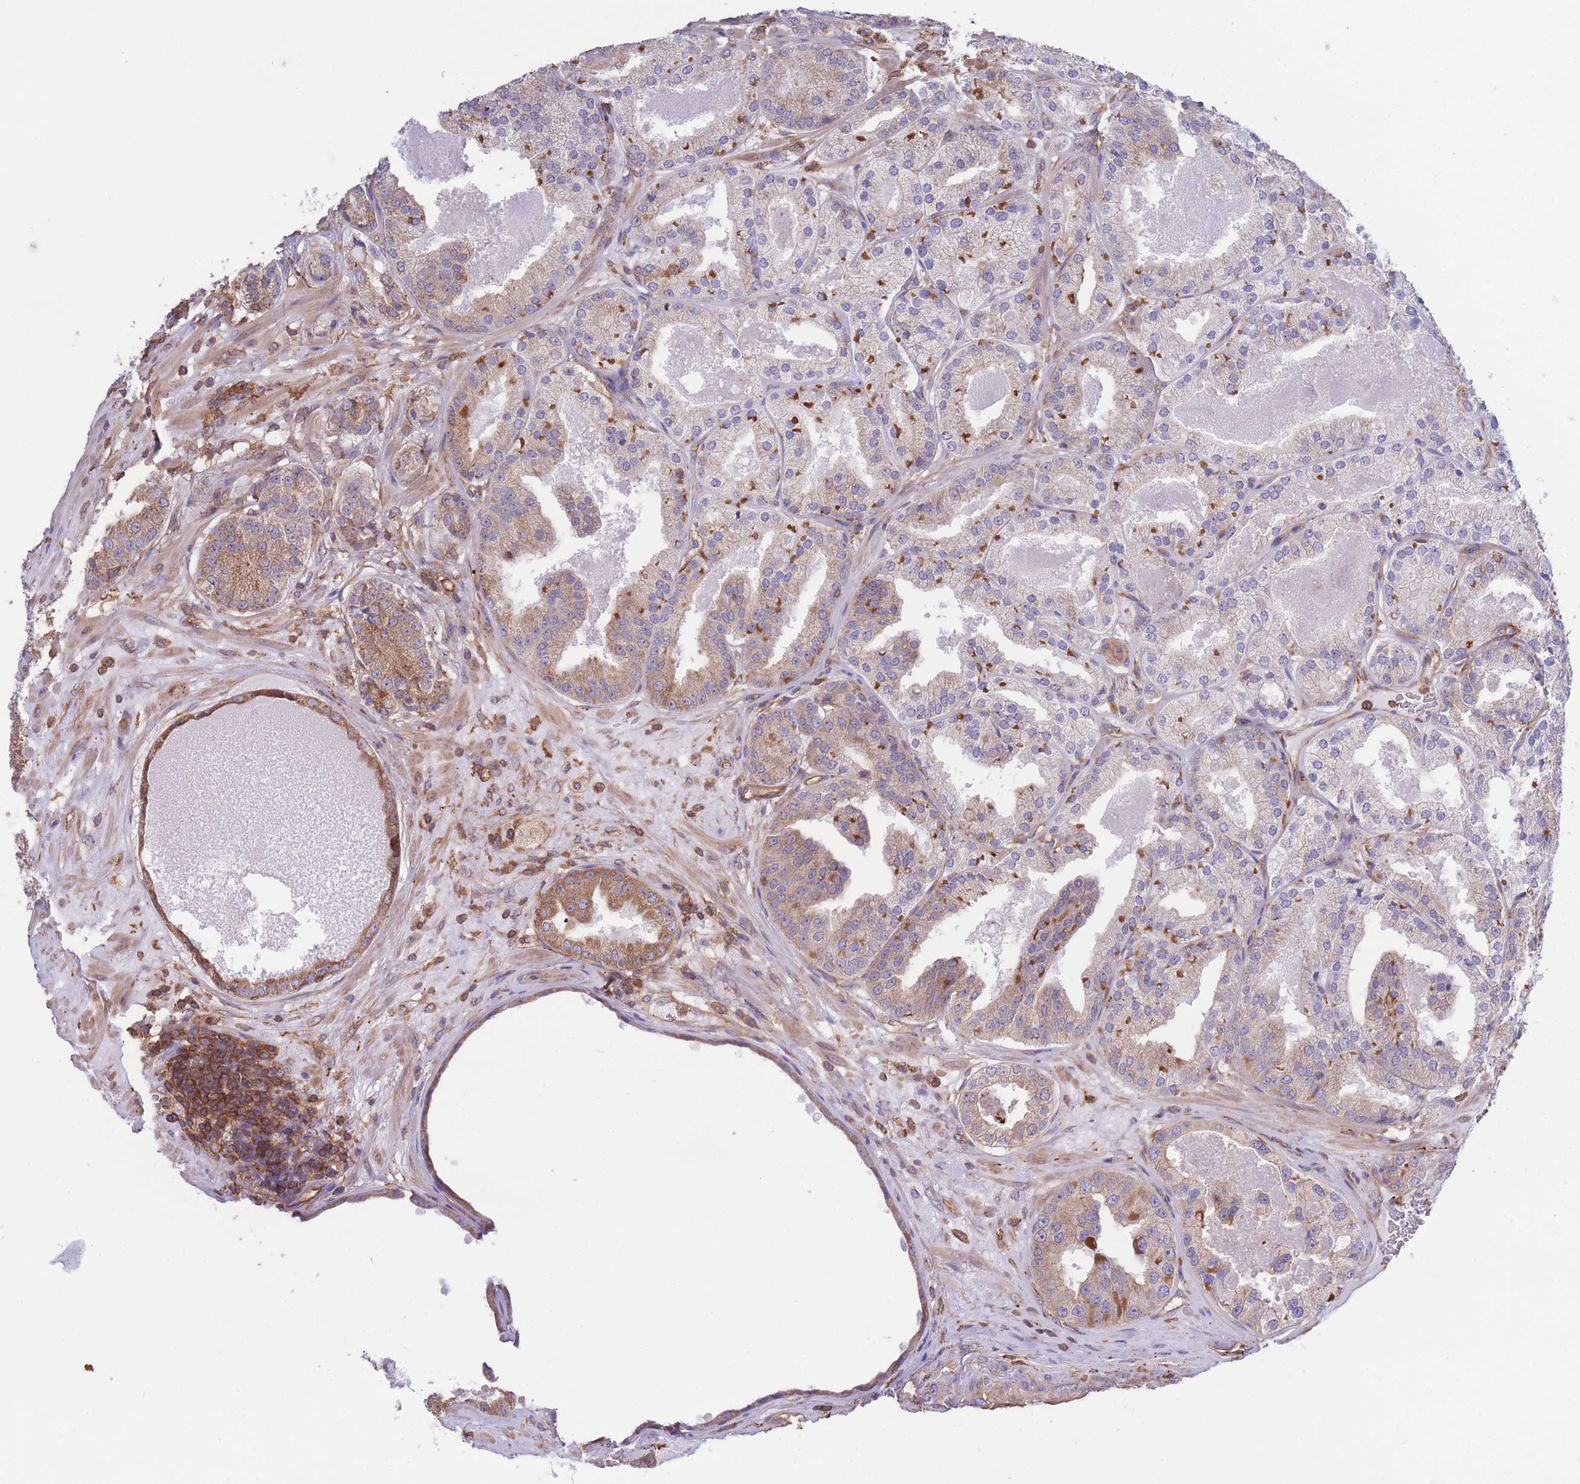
{"staining": {"intensity": "weak", "quantity": "<25%", "location": "cytoplasmic/membranous"}, "tissue": "prostate cancer", "cell_type": "Tumor cells", "image_type": "cancer", "snomed": [{"axis": "morphology", "description": "Adenocarcinoma, High grade"}, {"axis": "topography", "description": "Prostate"}], "caption": "DAB immunohistochemical staining of human high-grade adenocarcinoma (prostate) exhibits no significant staining in tumor cells.", "gene": "LRRN4CL", "patient": {"sex": "male", "age": 63}}